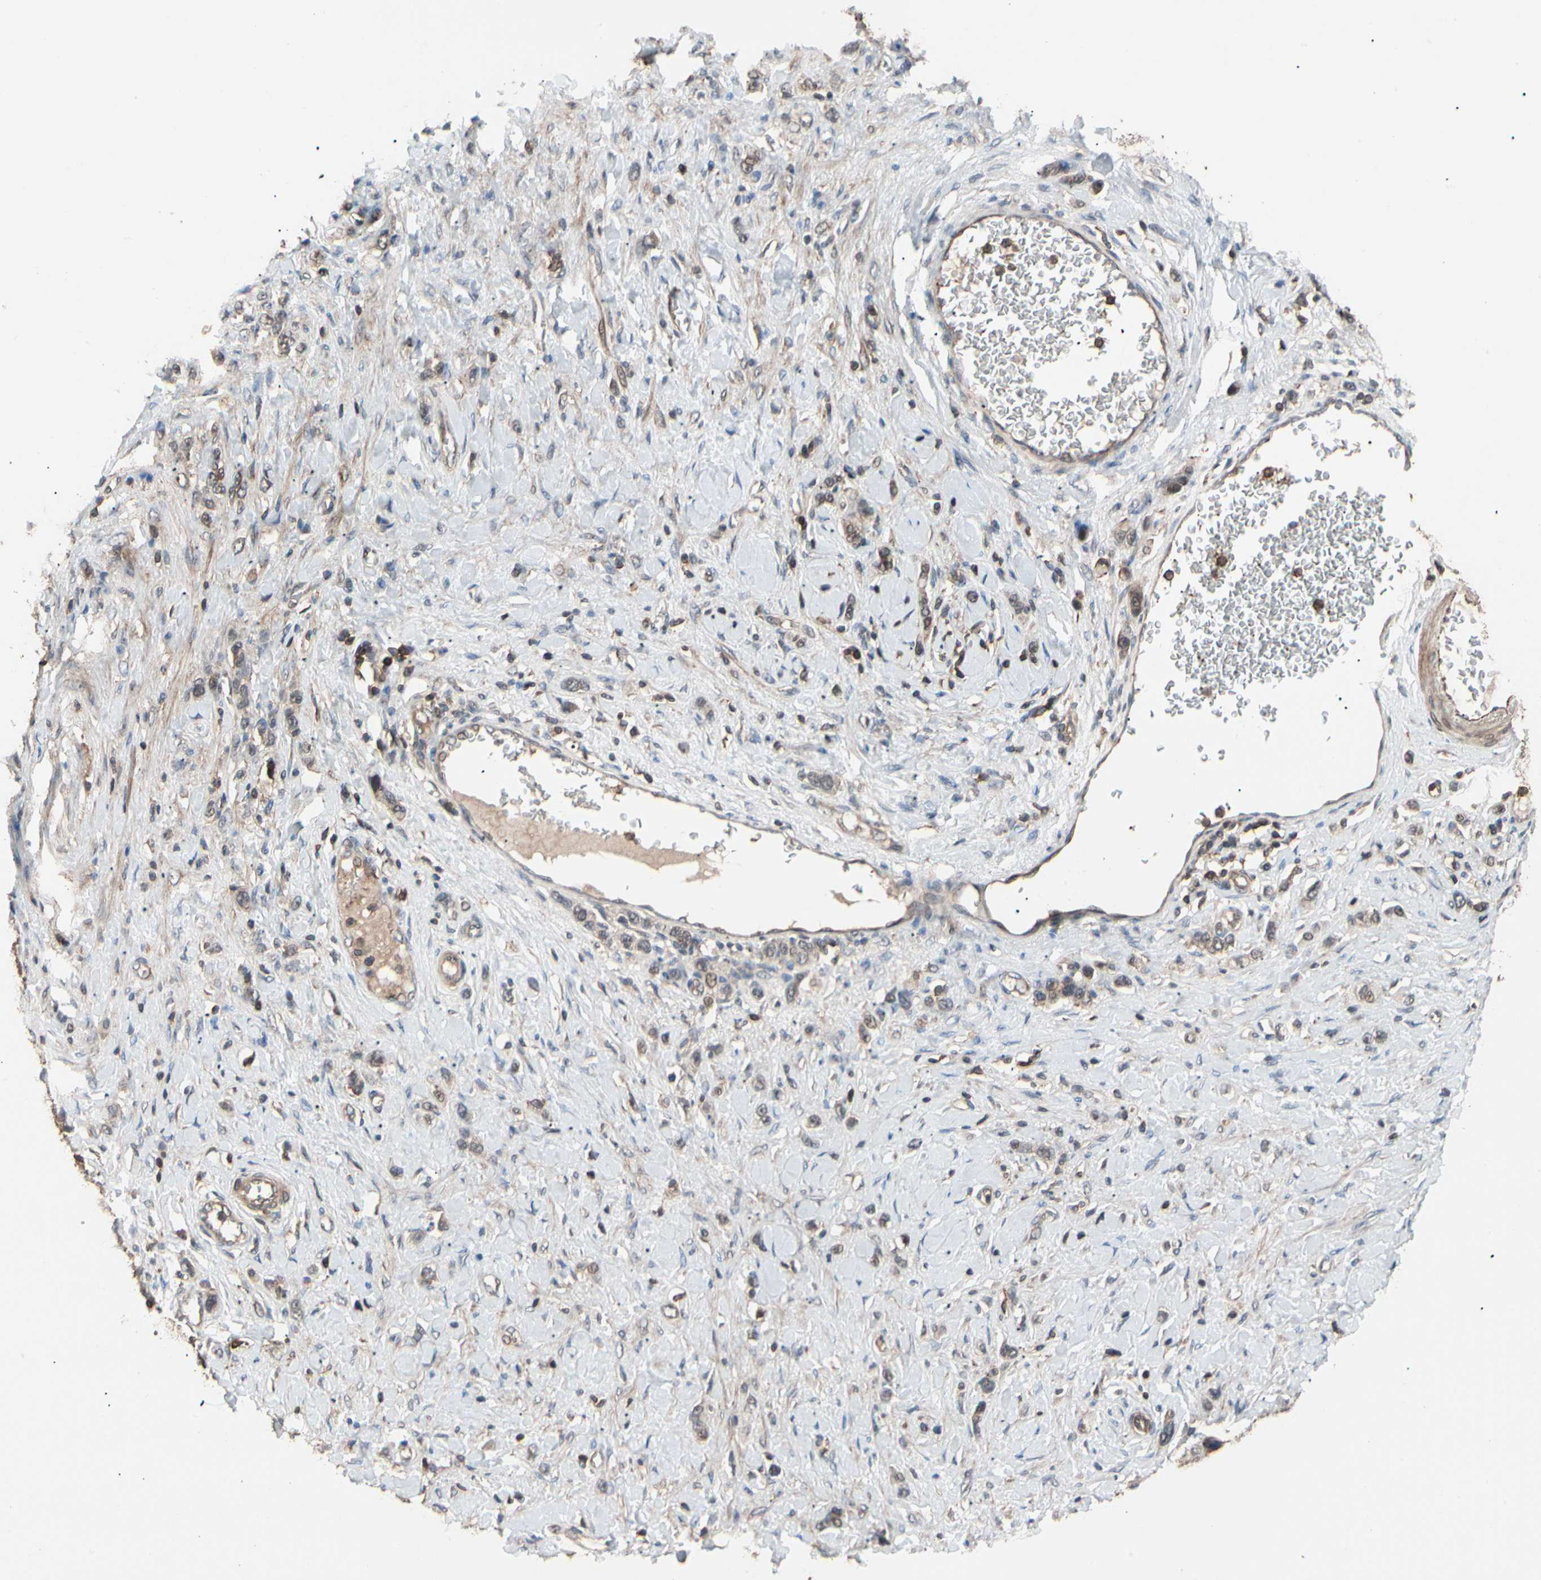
{"staining": {"intensity": "weak", "quantity": "25%-75%", "location": "cytoplasmic/membranous,nuclear"}, "tissue": "stomach cancer", "cell_type": "Tumor cells", "image_type": "cancer", "snomed": [{"axis": "morphology", "description": "Normal tissue, NOS"}, {"axis": "morphology", "description": "Adenocarcinoma, NOS"}, {"axis": "topography", "description": "Stomach, upper"}, {"axis": "topography", "description": "Stomach"}], "caption": "Adenocarcinoma (stomach) stained for a protein (brown) shows weak cytoplasmic/membranous and nuclear positive positivity in about 25%-75% of tumor cells.", "gene": "MAPK13", "patient": {"sex": "female", "age": 65}}